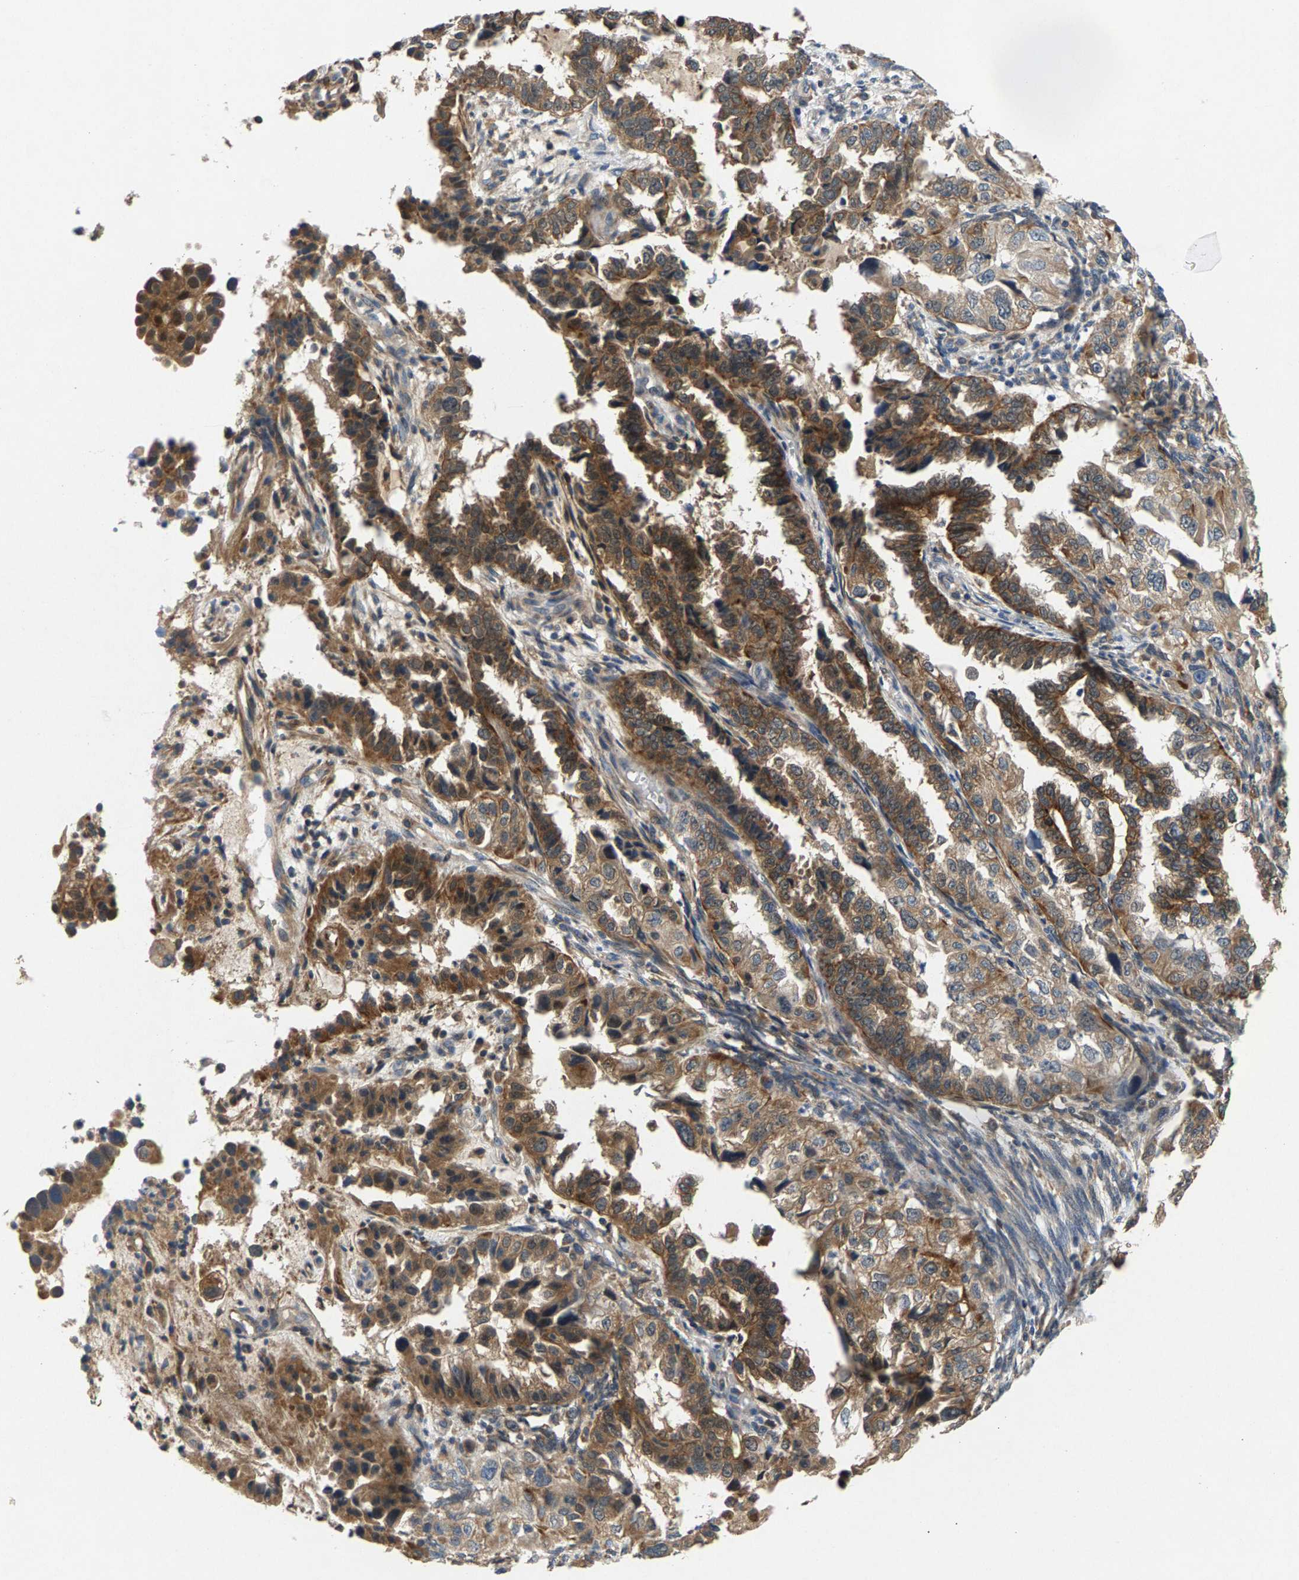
{"staining": {"intensity": "moderate", "quantity": ">75%", "location": "cytoplasmic/membranous"}, "tissue": "endometrial cancer", "cell_type": "Tumor cells", "image_type": "cancer", "snomed": [{"axis": "morphology", "description": "Adenocarcinoma, NOS"}, {"axis": "topography", "description": "Endometrium"}], "caption": "Immunohistochemical staining of human endometrial cancer (adenocarcinoma) reveals medium levels of moderate cytoplasmic/membranous positivity in about >75% of tumor cells.", "gene": "NT5C", "patient": {"sex": "female", "age": 85}}